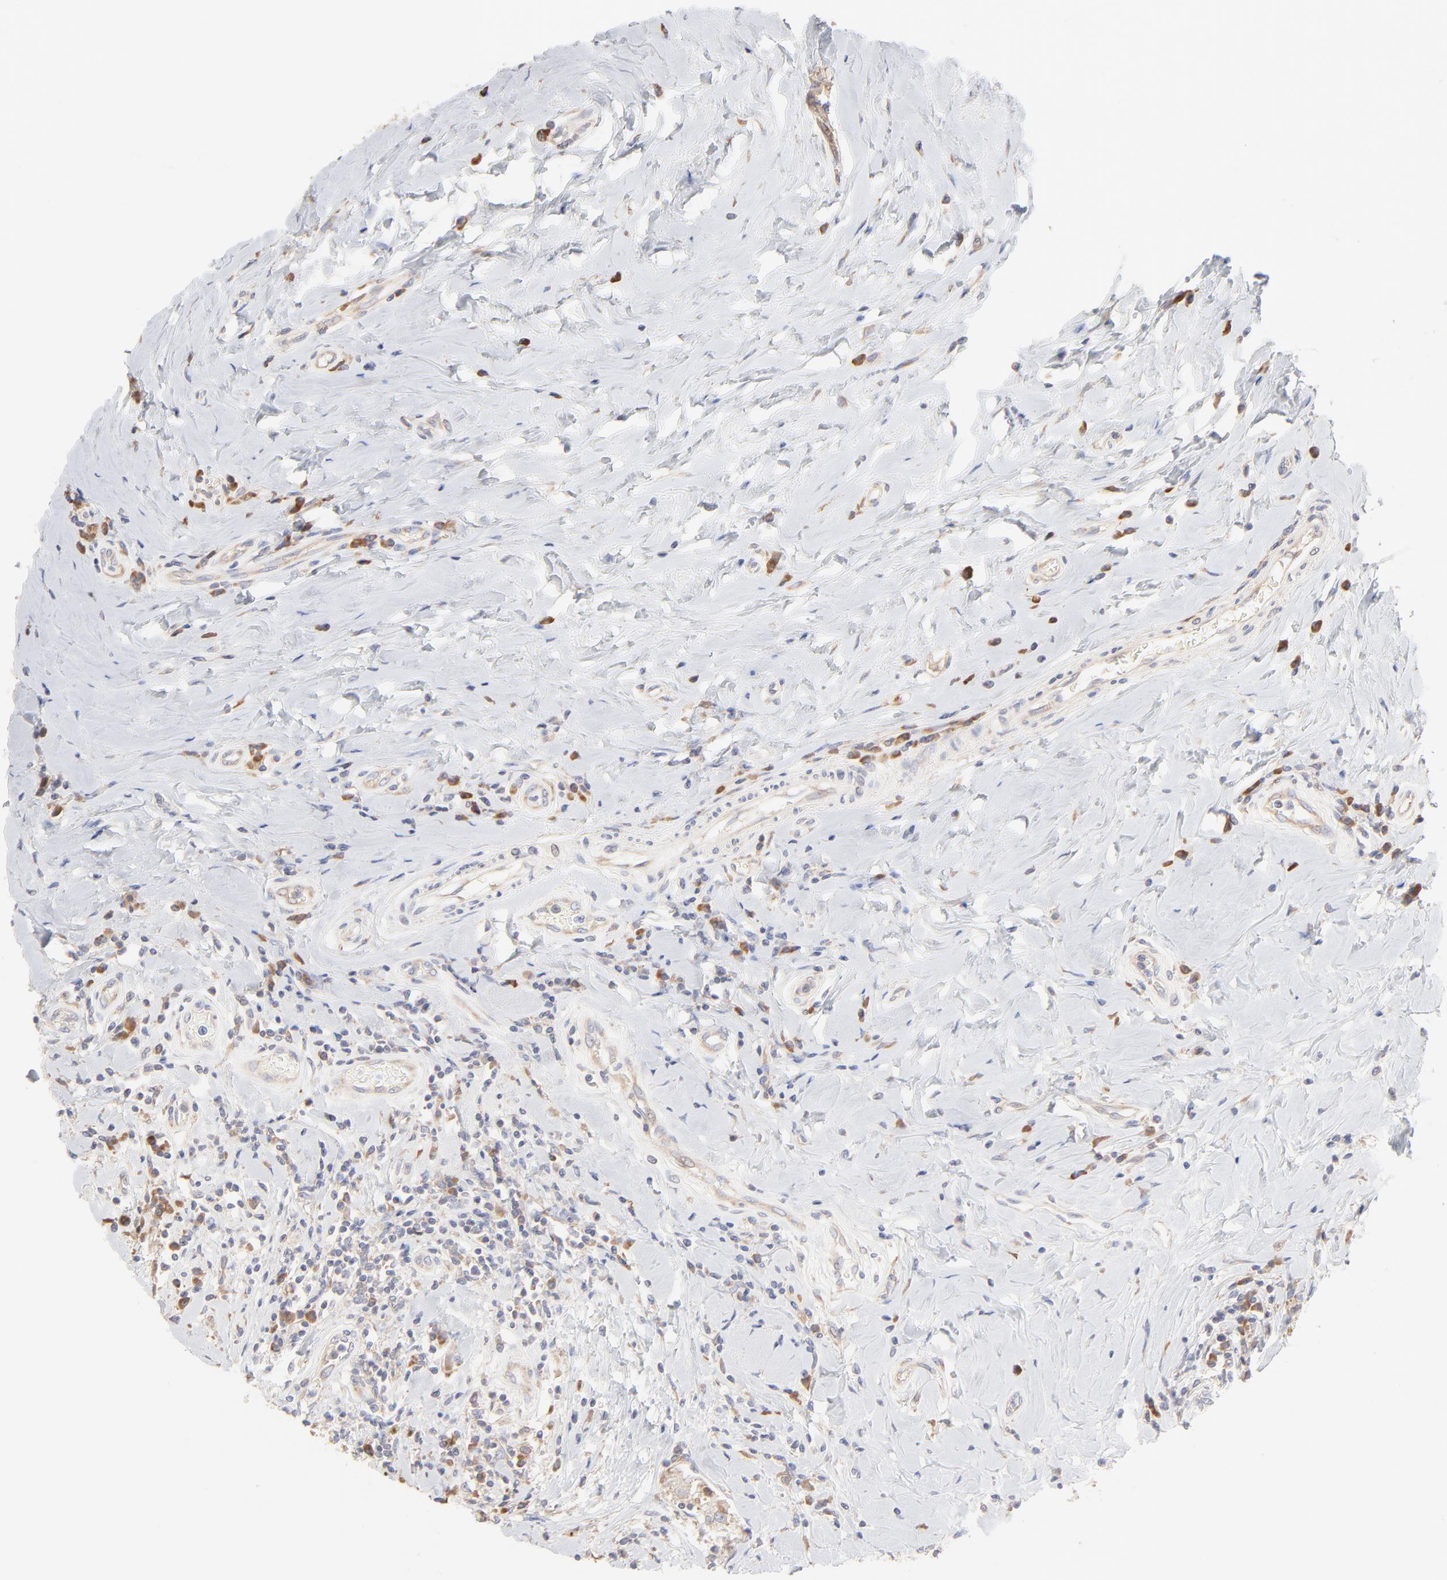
{"staining": {"intensity": "moderate", "quantity": ">75%", "location": "cytoplasmic/membranous"}, "tissue": "breast cancer", "cell_type": "Tumor cells", "image_type": "cancer", "snomed": [{"axis": "morphology", "description": "Duct carcinoma"}, {"axis": "topography", "description": "Breast"}], "caption": "IHC micrograph of human invasive ductal carcinoma (breast) stained for a protein (brown), which exhibits medium levels of moderate cytoplasmic/membranous expression in about >75% of tumor cells.", "gene": "RPS21", "patient": {"sex": "female", "age": 27}}